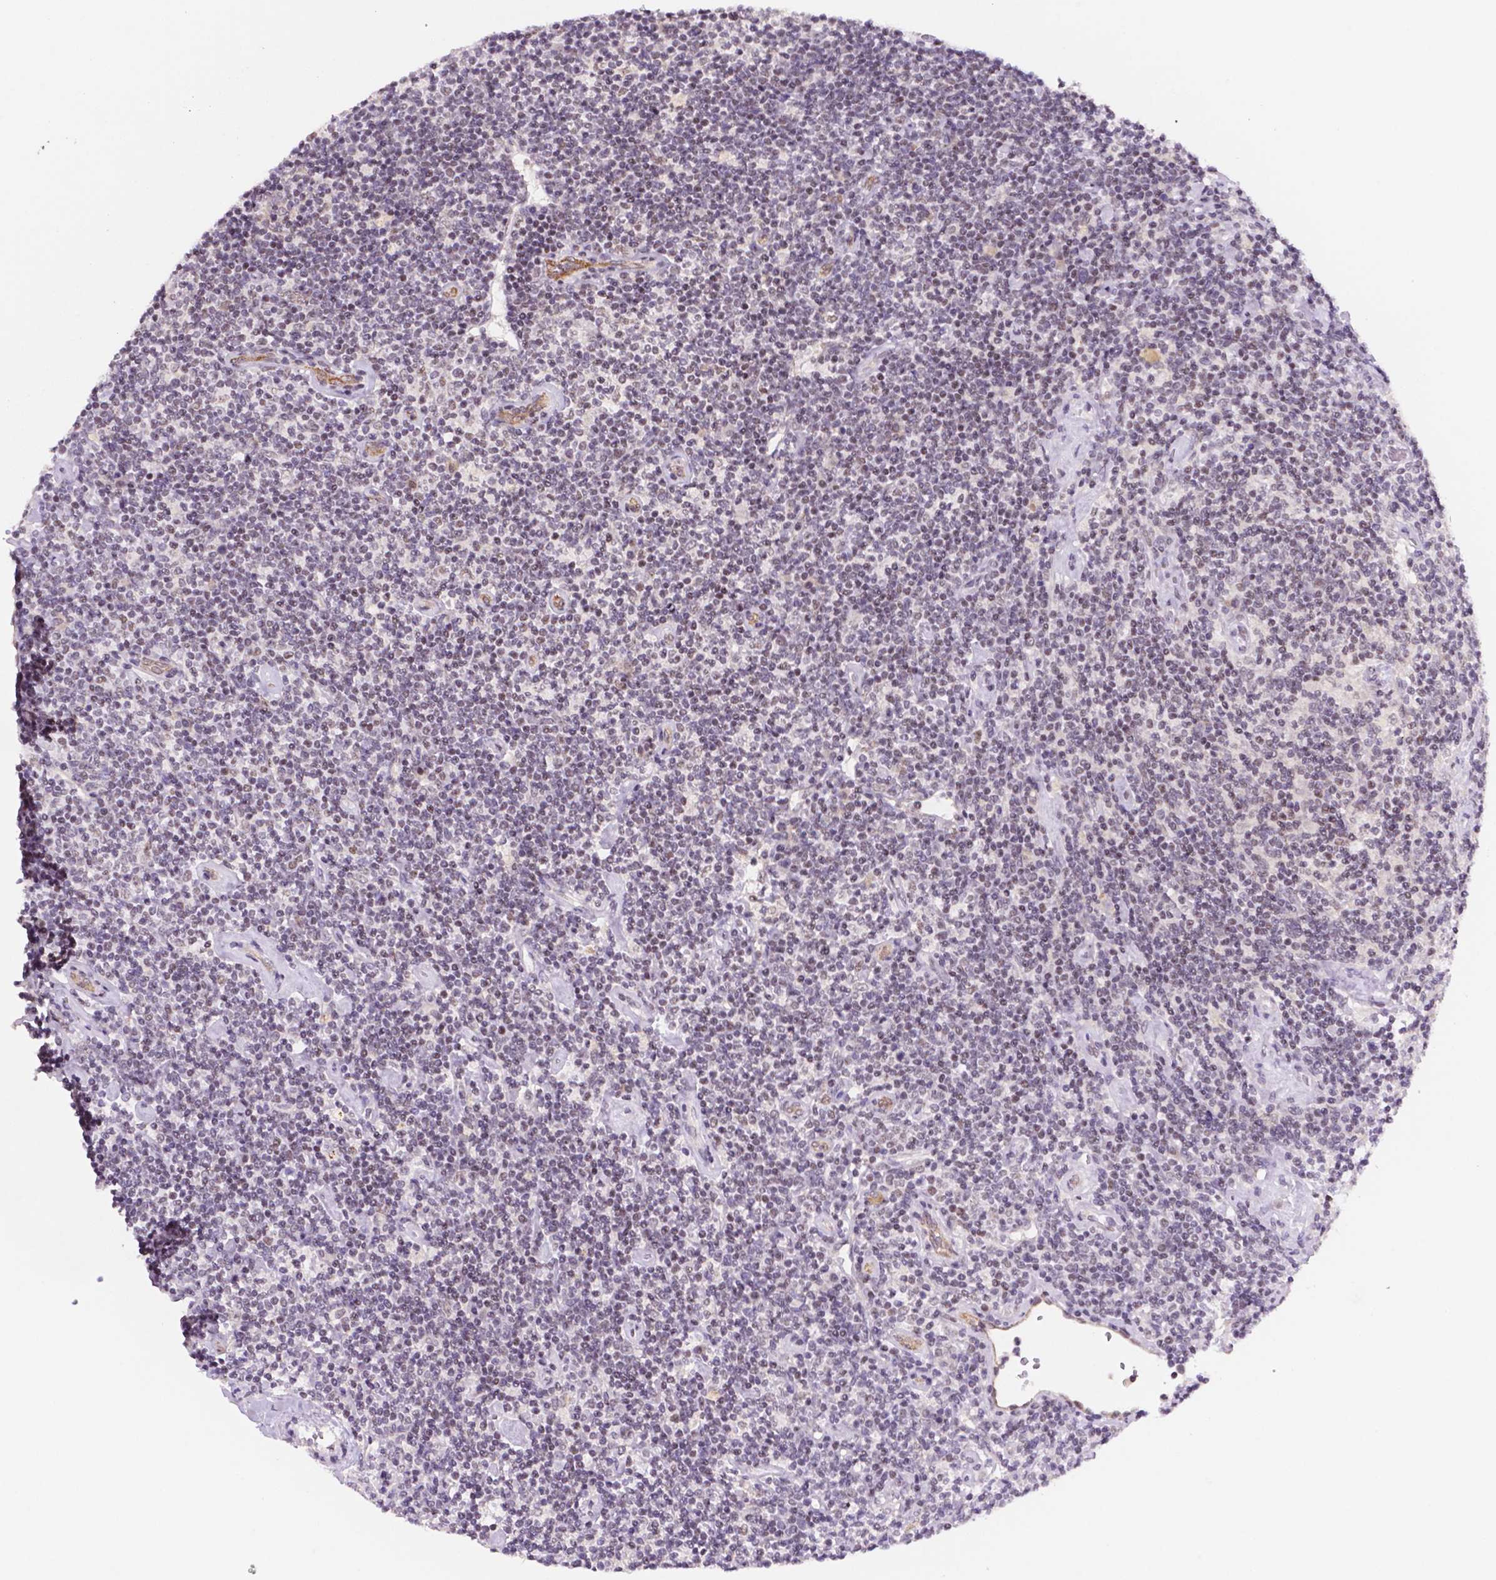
{"staining": {"intensity": "negative", "quantity": "none", "location": "none"}, "tissue": "lymphoma", "cell_type": "Tumor cells", "image_type": "cancer", "snomed": [{"axis": "morphology", "description": "Hodgkin's disease, NOS"}, {"axis": "topography", "description": "Lymph node"}], "caption": "Image shows no significant protein positivity in tumor cells of Hodgkin's disease.", "gene": "NCOR1", "patient": {"sex": "male", "age": 40}}